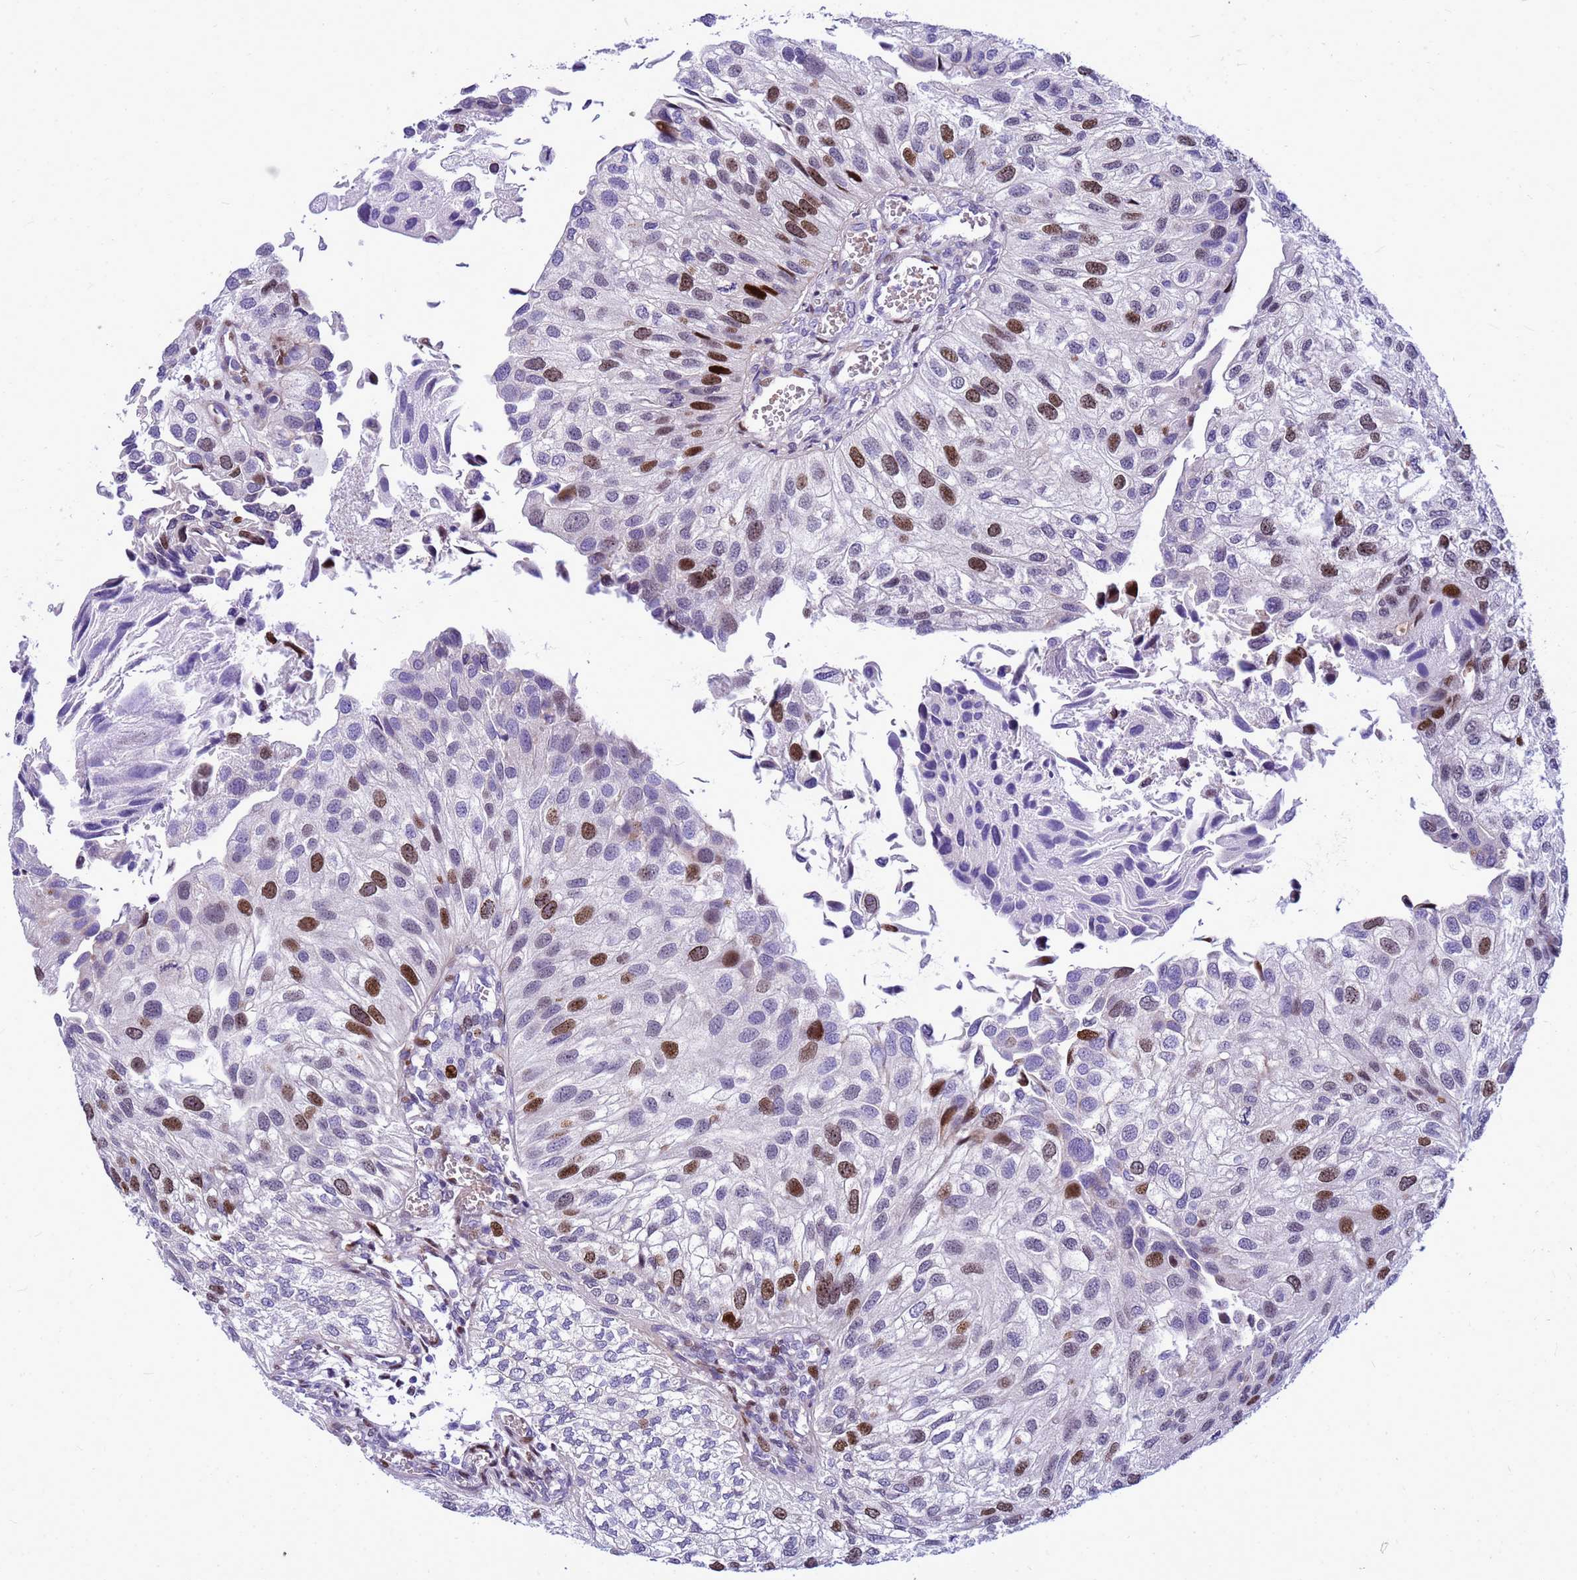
{"staining": {"intensity": "strong", "quantity": "<25%", "location": "nuclear"}, "tissue": "urothelial cancer", "cell_type": "Tumor cells", "image_type": "cancer", "snomed": [{"axis": "morphology", "description": "Urothelial carcinoma, Low grade"}, {"axis": "topography", "description": "Urinary bladder"}], "caption": "Urothelial cancer stained for a protein reveals strong nuclear positivity in tumor cells.", "gene": "ADAMTS7", "patient": {"sex": "female", "age": 89}}